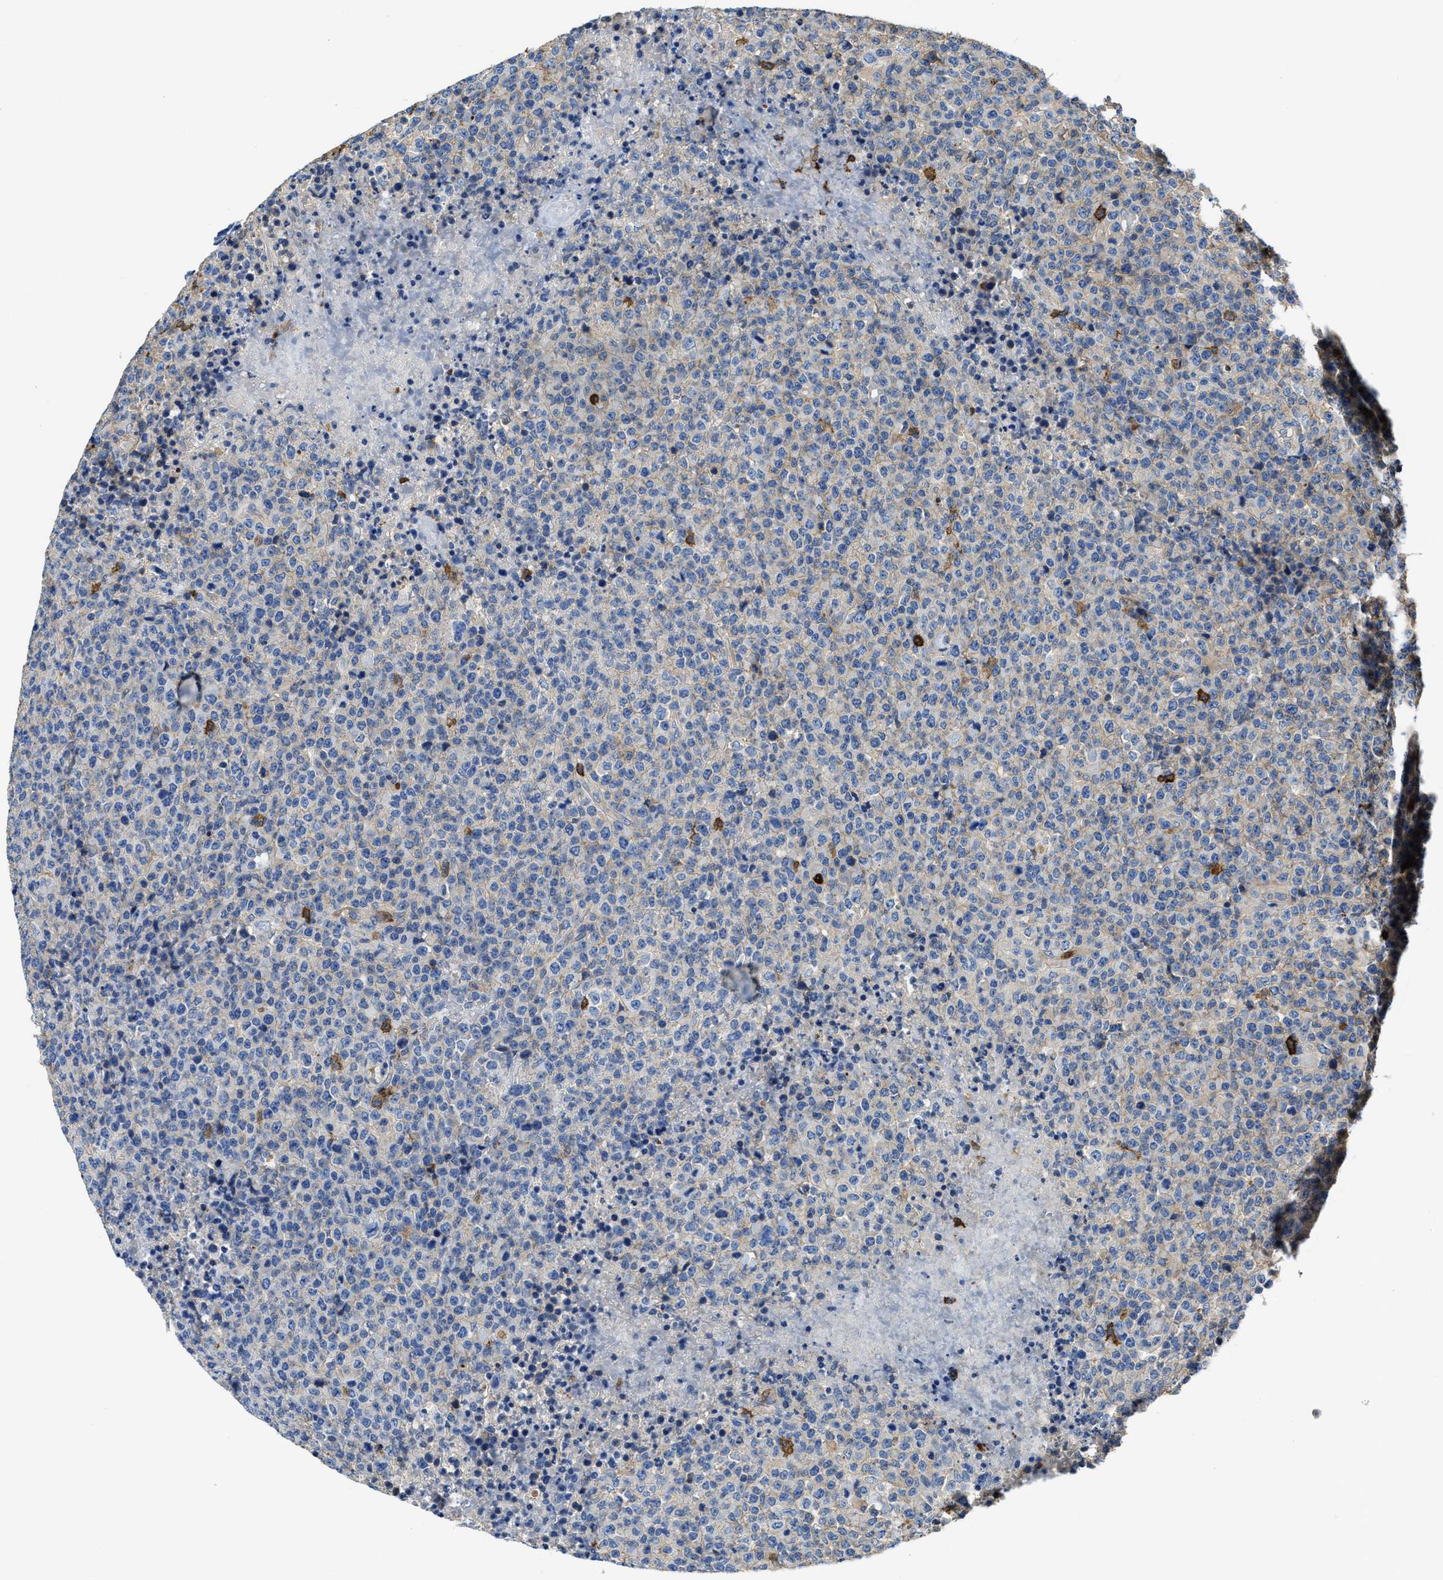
{"staining": {"intensity": "weak", "quantity": "<25%", "location": "cytoplasmic/membranous"}, "tissue": "lymphoma", "cell_type": "Tumor cells", "image_type": "cancer", "snomed": [{"axis": "morphology", "description": "Malignant lymphoma, non-Hodgkin's type, High grade"}, {"axis": "topography", "description": "Lymph node"}], "caption": "This is an IHC photomicrograph of human malignant lymphoma, non-Hodgkin's type (high-grade). There is no expression in tumor cells.", "gene": "TRAF6", "patient": {"sex": "male", "age": 13}}